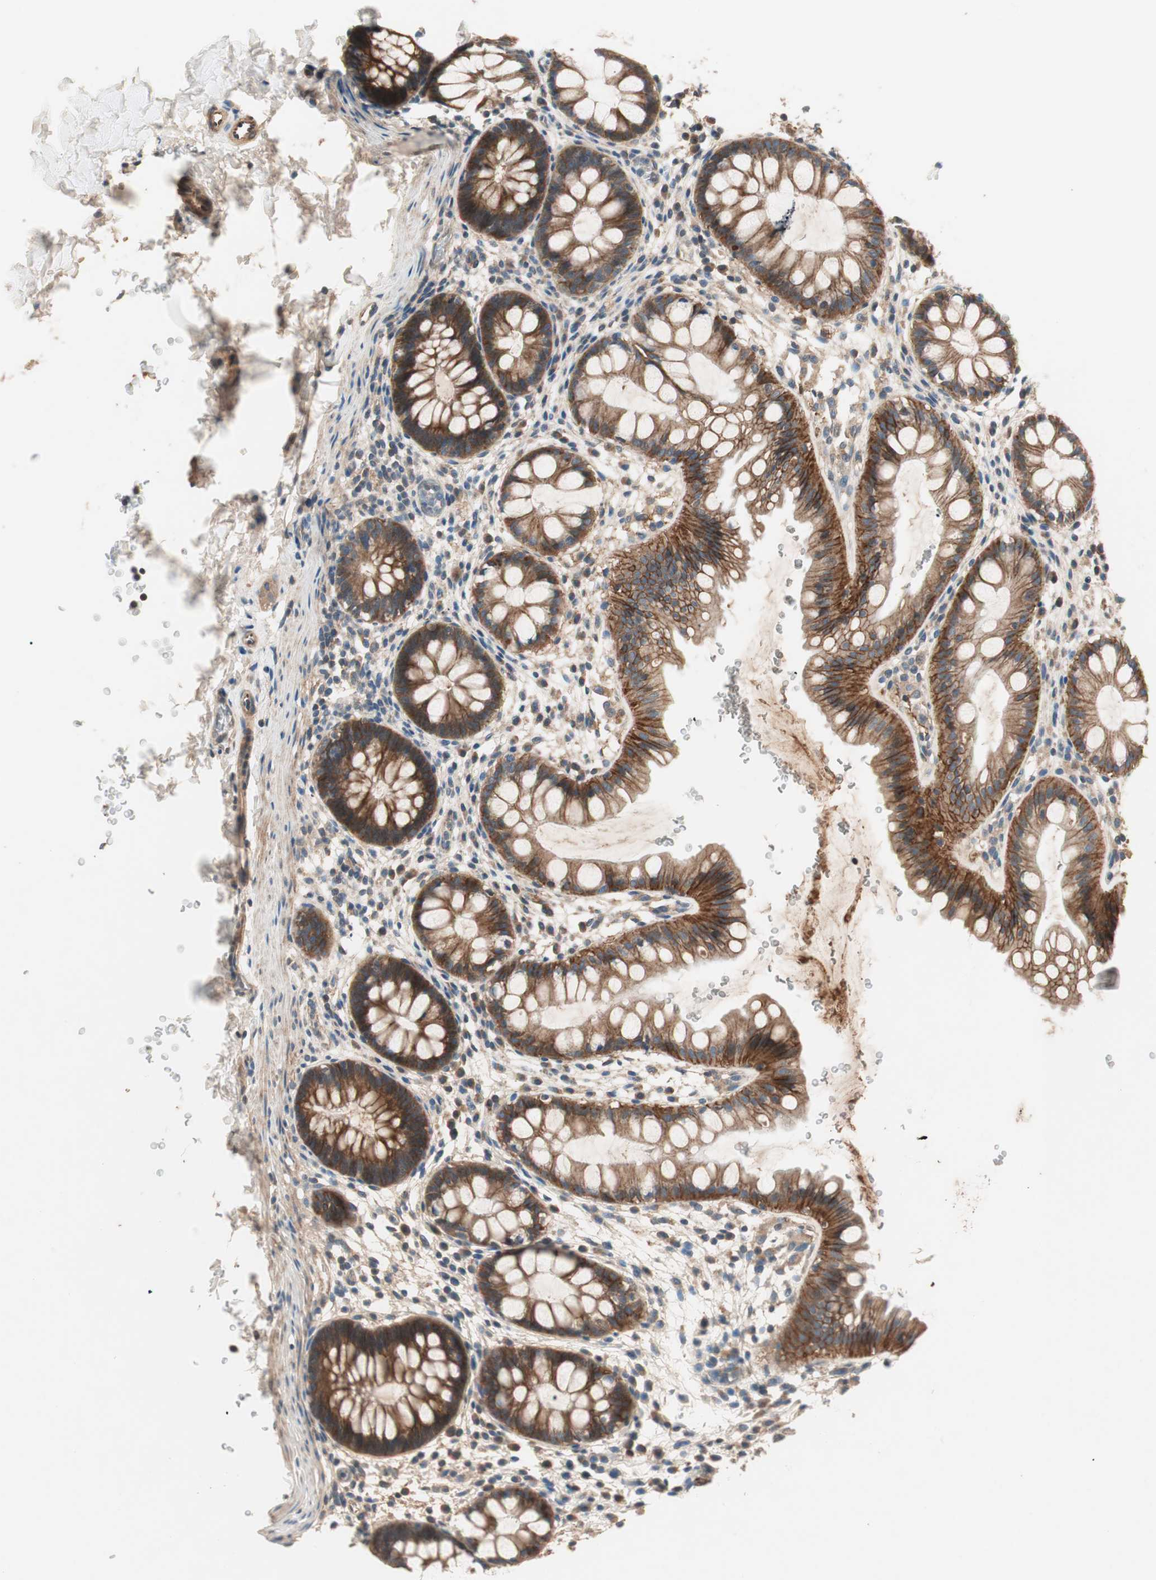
{"staining": {"intensity": "strong", "quantity": ">75%", "location": "cytoplasmic/membranous"}, "tissue": "rectum", "cell_type": "Glandular cells", "image_type": "normal", "snomed": [{"axis": "morphology", "description": "Normal tissue, NOS"}, {"axis": "topography", "description": "Rectum"}], "caption": "Immunohistochemical staining of benign human rectum demonstrates >75% levels of strong cytoplasmic/membranous protein expression in approximately >75% of glandular cells.", "gene": "HPN", "patient": {"sex": "female", "age": 24}}